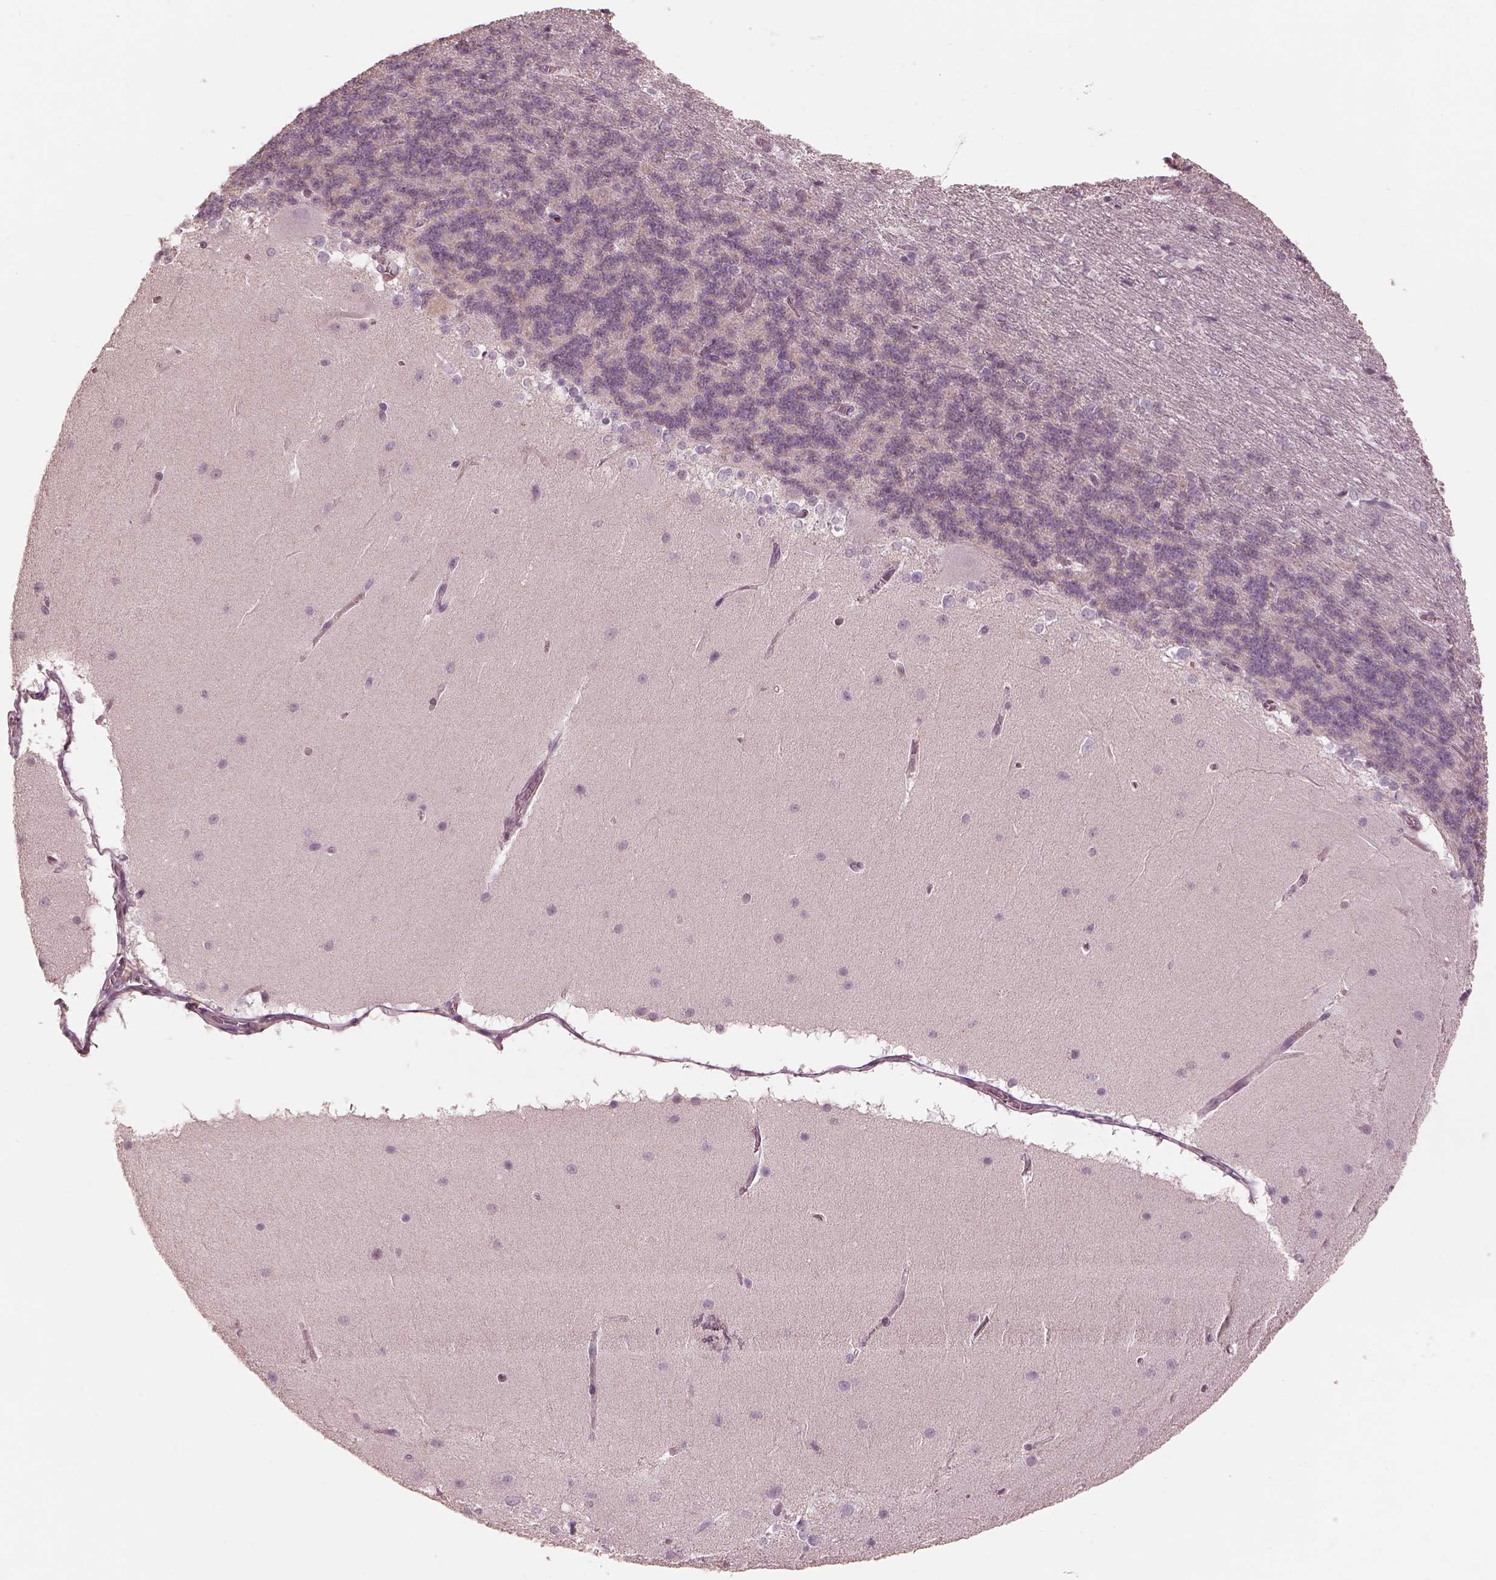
{"staining": {"intensity": "negative", "quantity": "none", "location": "none"}, "tissue": "cerebellum", "cell_type": "Cells in granular layer", "image_type": "normal", "snomed": [{"axis": "morphology", "description": "Normal tissue, NOS"}, {"axis": "topography", "description": "Cerebellum"}], "caption": "Cells in granular layer show no significant staining in unremarkable cerebellum. Brightfield microscopy of immunohistochemistry stained with DAB (3,3'-diaminobenzidine) (brown) and hematoxylin (blue), captured at high magnification.", "gene": "PRKACG", "patient": {"sex": "female", "age": 19}}